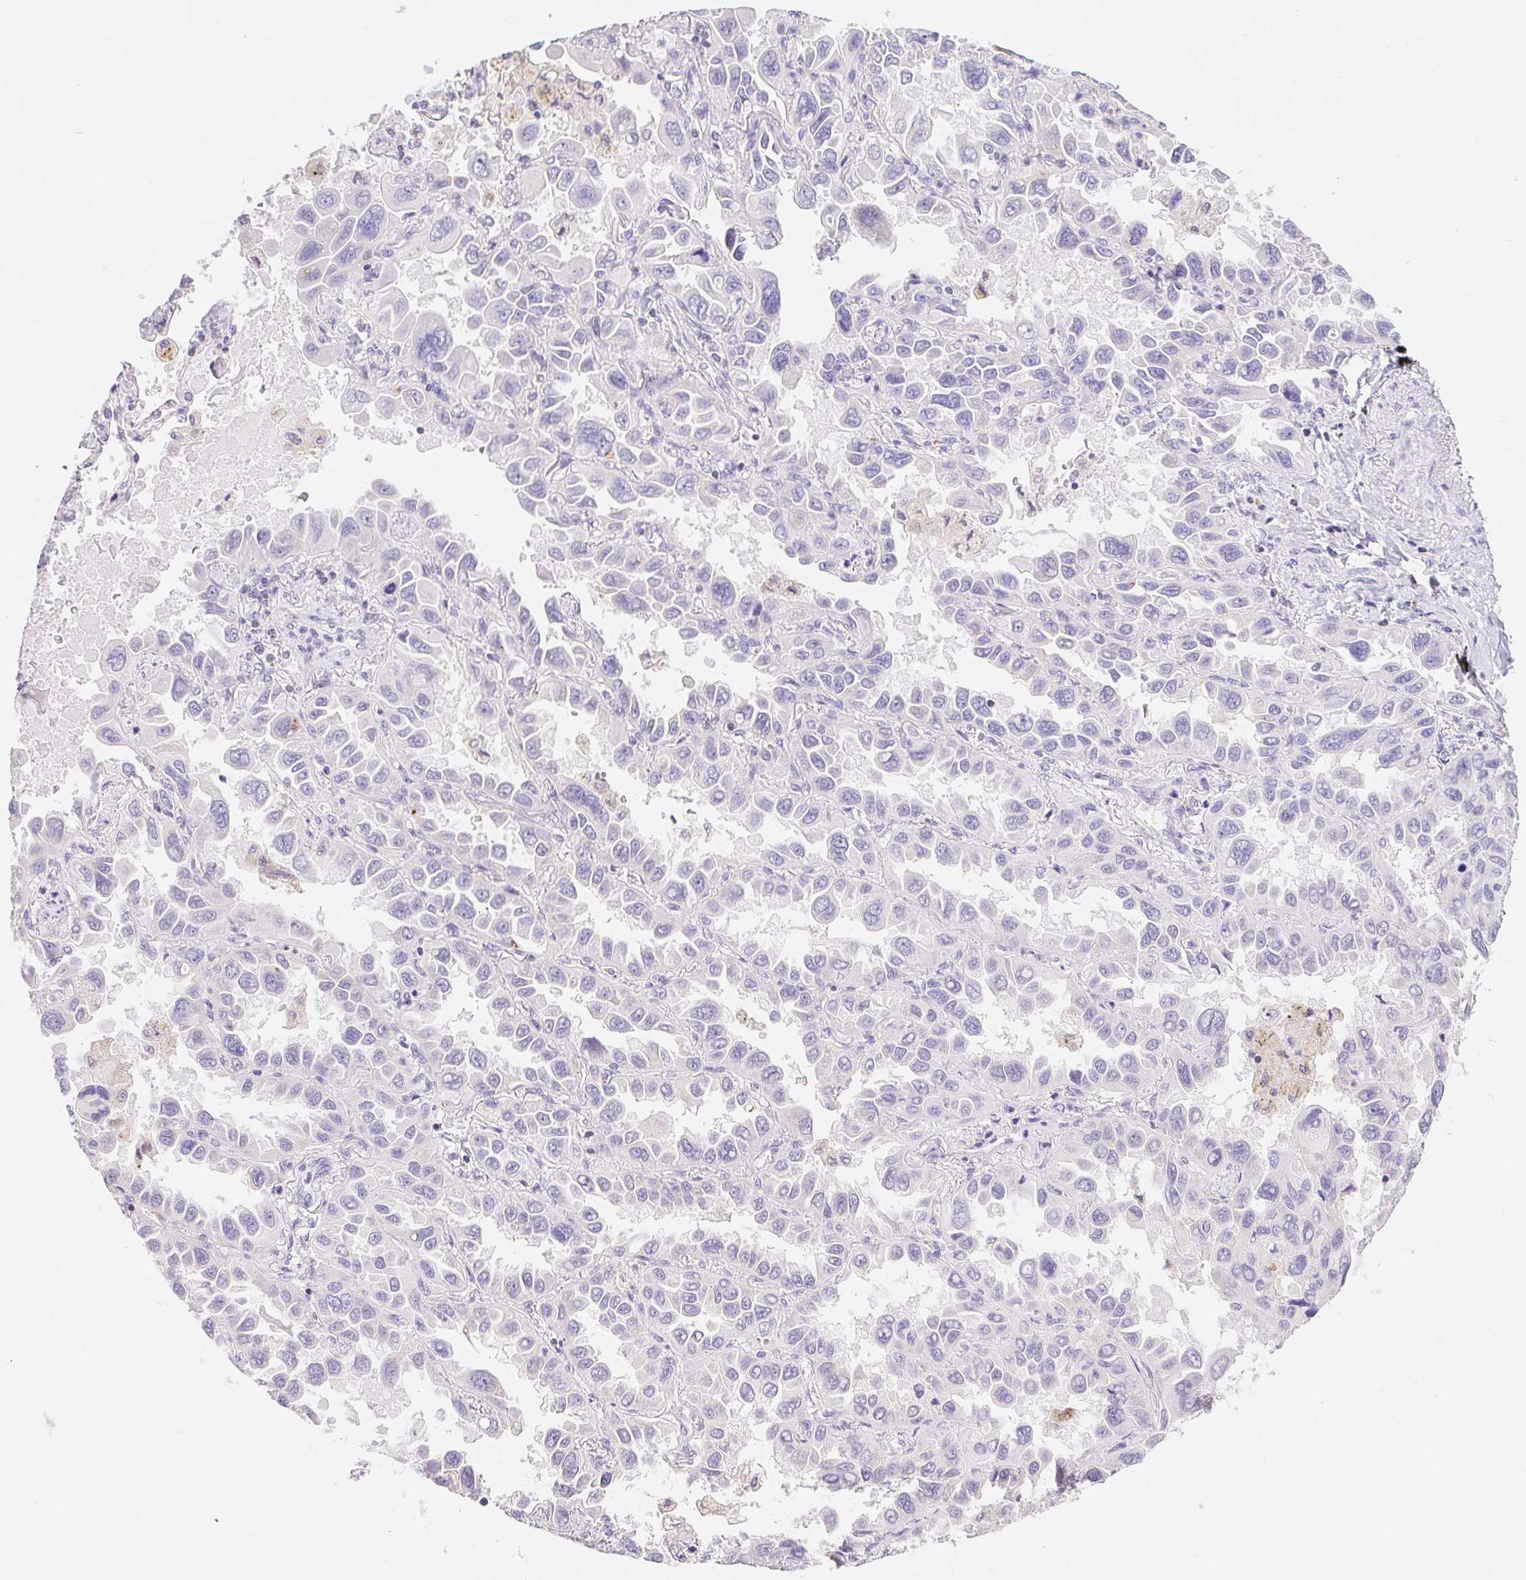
{"staining": {"intensity": "negative", "quantity": "none", "location": "none"}, "tissue": "lung cancer", "cell_type": "Tumor cells", "image_type": "cancer", "snomed": [{"axis": "morphology", "description": "Adenocarcinoma, NOS"}, {"axis": "topography", "description": "Lung"}], "caption": "An immunohistochemistry (IHC) image of lung adenocarcinoma is shown. There is no staining in tumor cells of lung adenocarcinoma.", "gene": "FKBP6", "patient": {"sex": "male", "age": 64}}